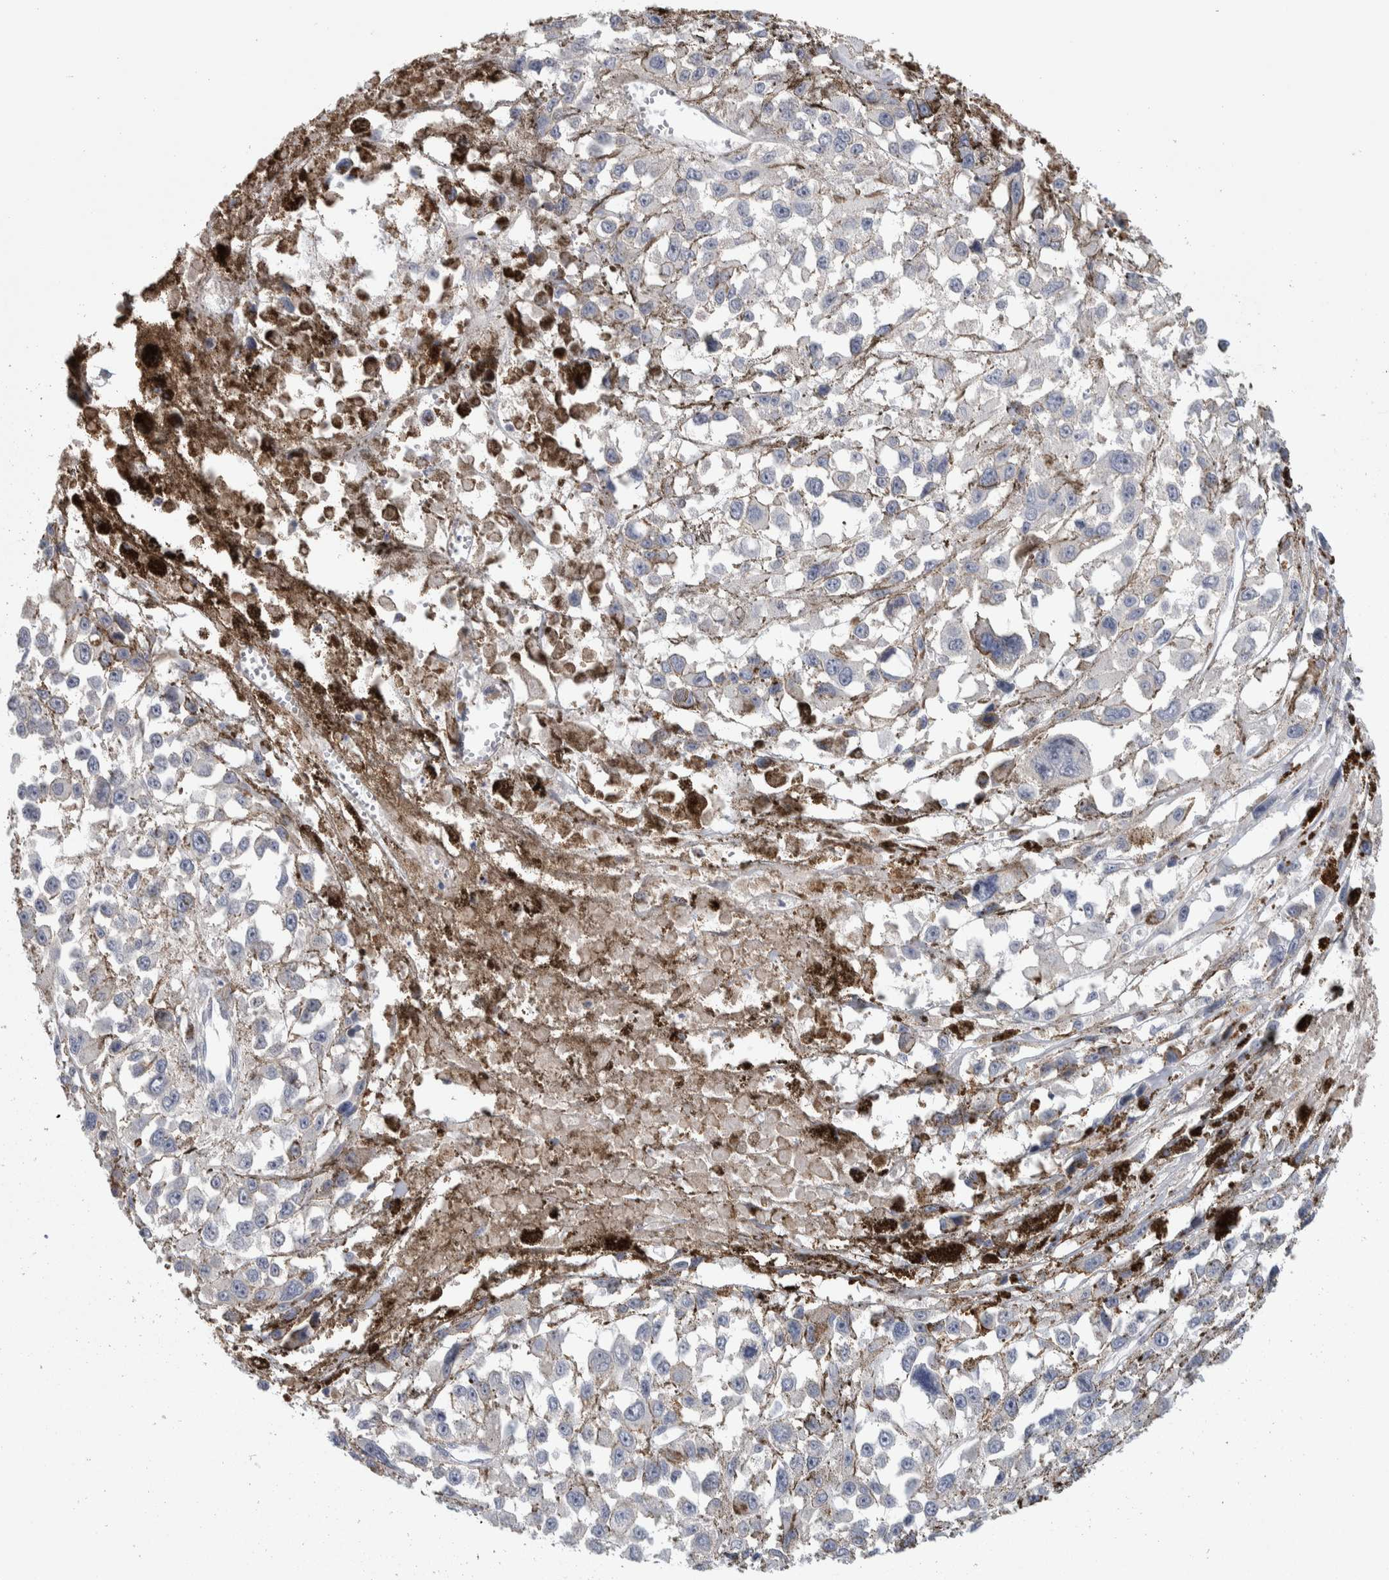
{"staining": {"intensity": "negative", "quantity": "none", "location": "none"}, "tissue": "melanoma", "cell_type": "Tumor cells", "image_type": "cancer", "snomed": [{"axis": "morphology", "description": "Malignant melanoma, Metastatic site"}, {"axis": "topography", "description": "Lymph node"}], "caption": "Human malignant melanoma (metastatic site) stained for a protein using immunohistochemistry (IHC) reveals no expression in tumor cells.", "gene": "PSMG3", "patient": {"sex": "male", "age": 59}}